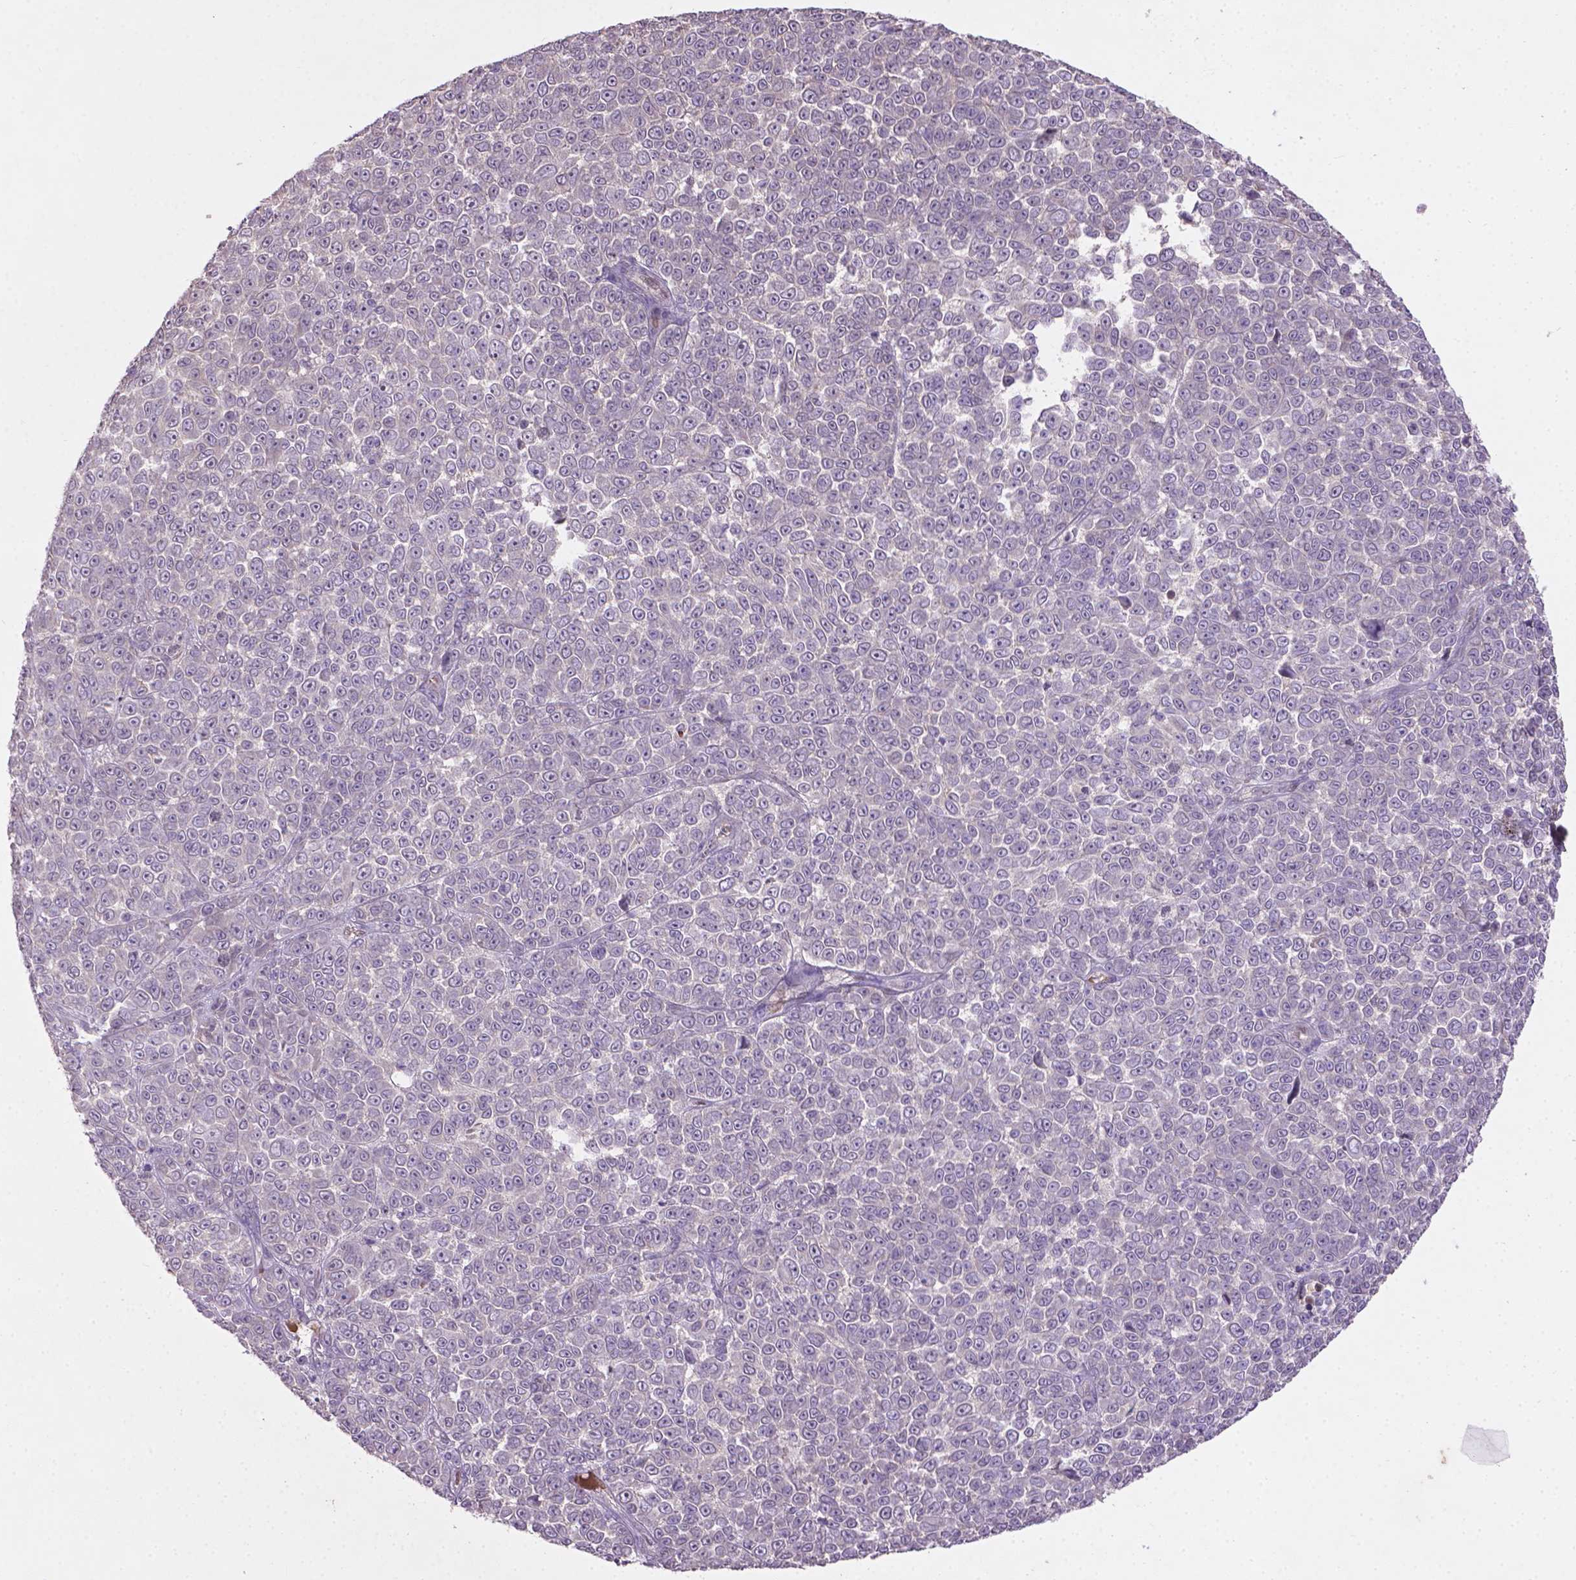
{"staining": {"intensity": "negative", "quantity": "none", "location": "none"}, "tissue": "melanoma", "cell_type": "Tumor cells", "image_type": "cancer", "snomed": [{"axis": "morphology", "description": "Malignant melanoma, NOS"}, {"axis": "topography", "description": "Skin"}], "caption": "Immunohistochemistry (IHC) photomicrograph of neoplastic tissue: human melanoma stained with DAB reveals no significant protein positivity in tumor cells. The staining was performed using DAB to visualize the protein expression in brown, while the nuclei were stained in blue with hematoxylin (Magnification: 20x).", "gene": "SOX17", "patient": {"sex": "female", "age": 95}}